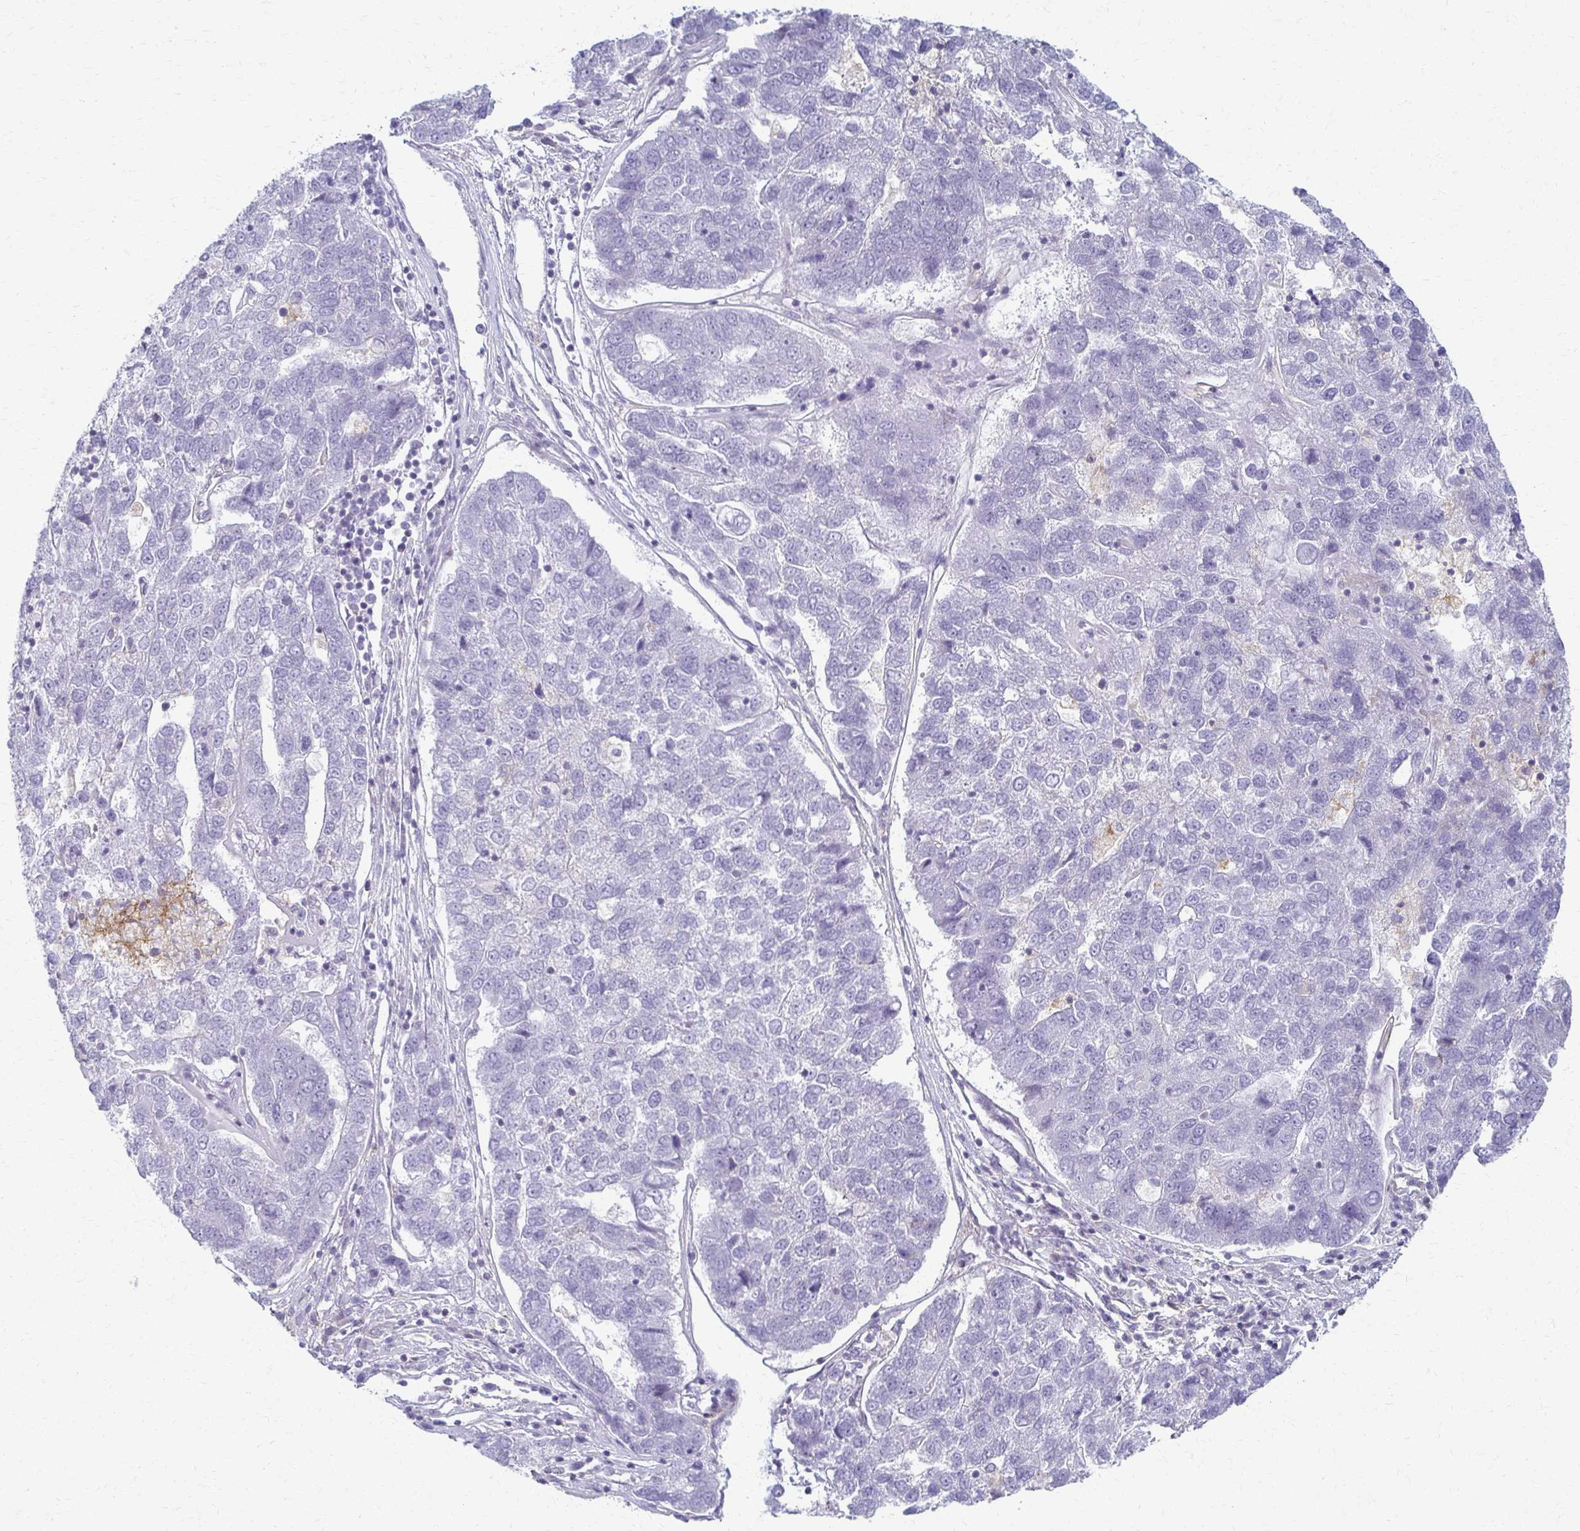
{"staining": {"intensity": "negative", "quantity": "none", "location": "none"}, "tissue": "pancreatic cancer", "cell_type": "Tumor cells", "image_type": "cancer", "snomed": [{"axis": "morphology", "description": "Adenocarcinoma, NOS"}, {"axis": "topography", "description": "Pancreas"}], "caption": "Immunohistochemical staining of human adenocarcinoma (pancreatic) exhibits no significant expression in tumor cells.", "gene": "FCGR2B", "patient": {"sex": "female", "age": 61}}